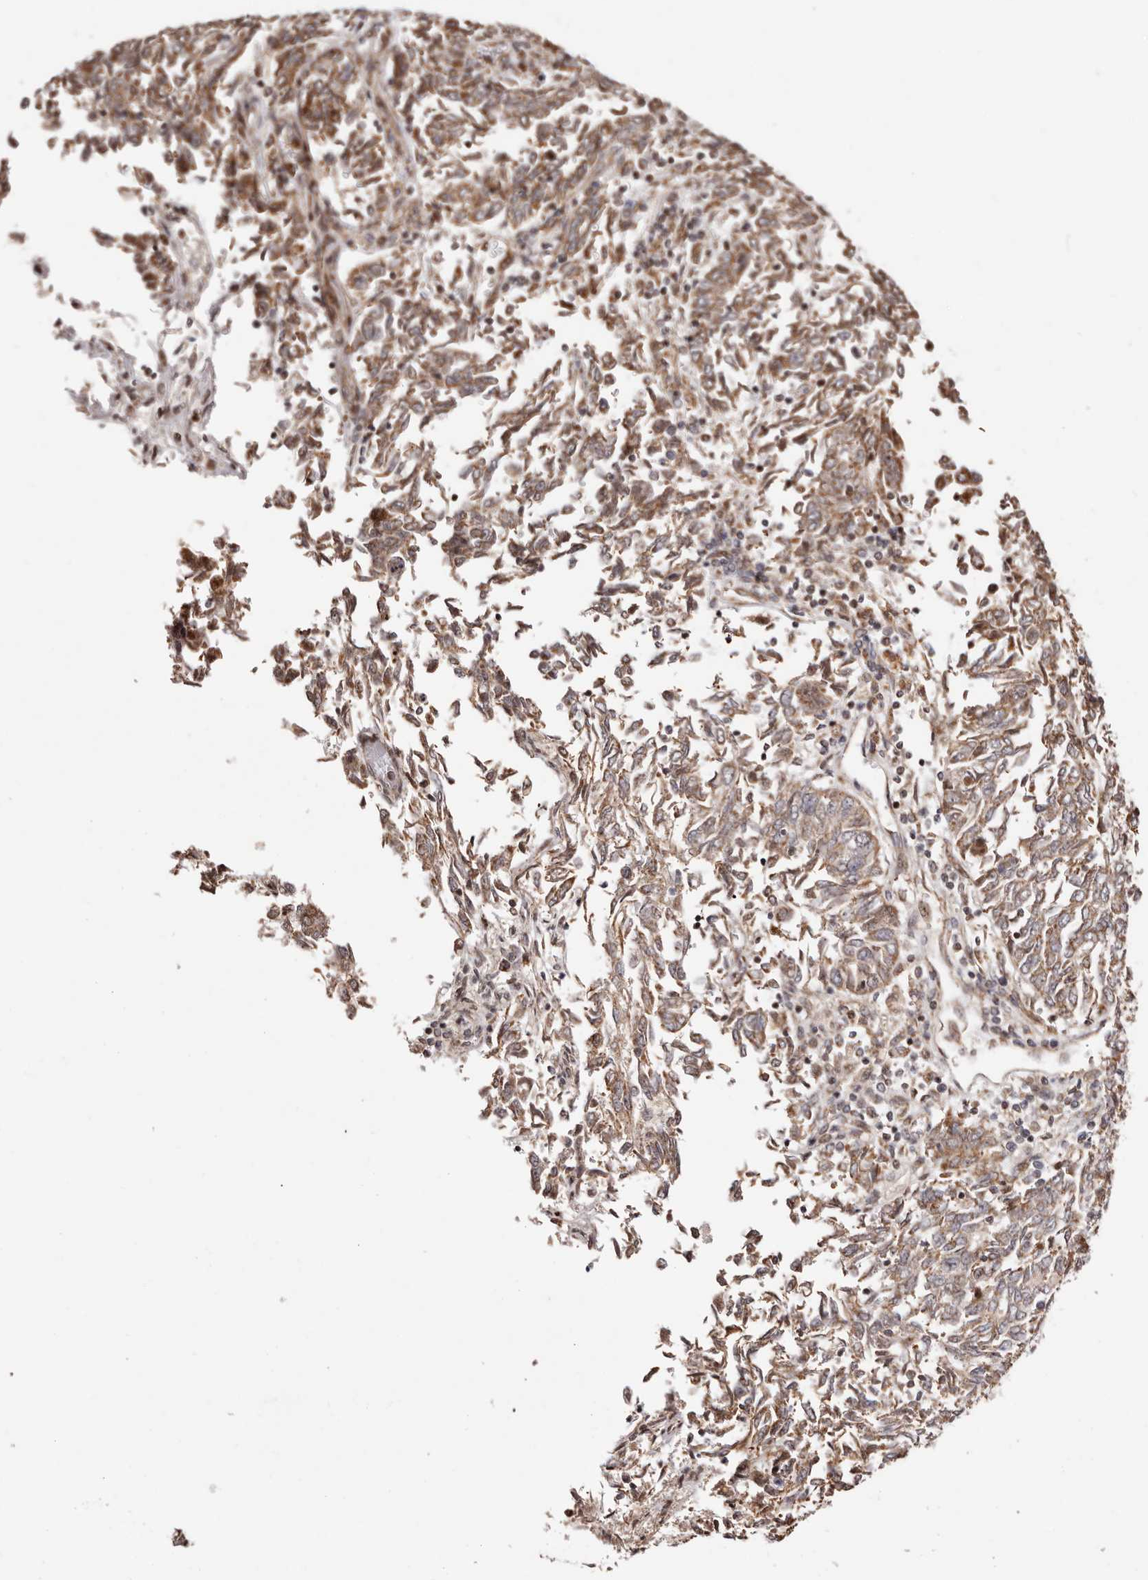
{"staining": {"intensity": "moderate", "quantity": ">75%", "location": "cytoplasmic/membranous"}, "tissue": "endometrial cancer", "cell_type": "Tumor cells", "image_type": "cancer", "snomed": [{"axis": "morphology", "description": "Adenocarcinoma, NOS"}, {"axis": "topography", "description": "Endometrium"}], "caption": "A photomicrograph of human endometrial cancer stained for a protein demonstrates moderate cytoplasmic/membranous brown staining in tumor cells. (brown staining indicates protein expression, while blue staining denotes nuclei).", "gene": "HIVEP3", "patient": {"sex": "female", "age": 80}}